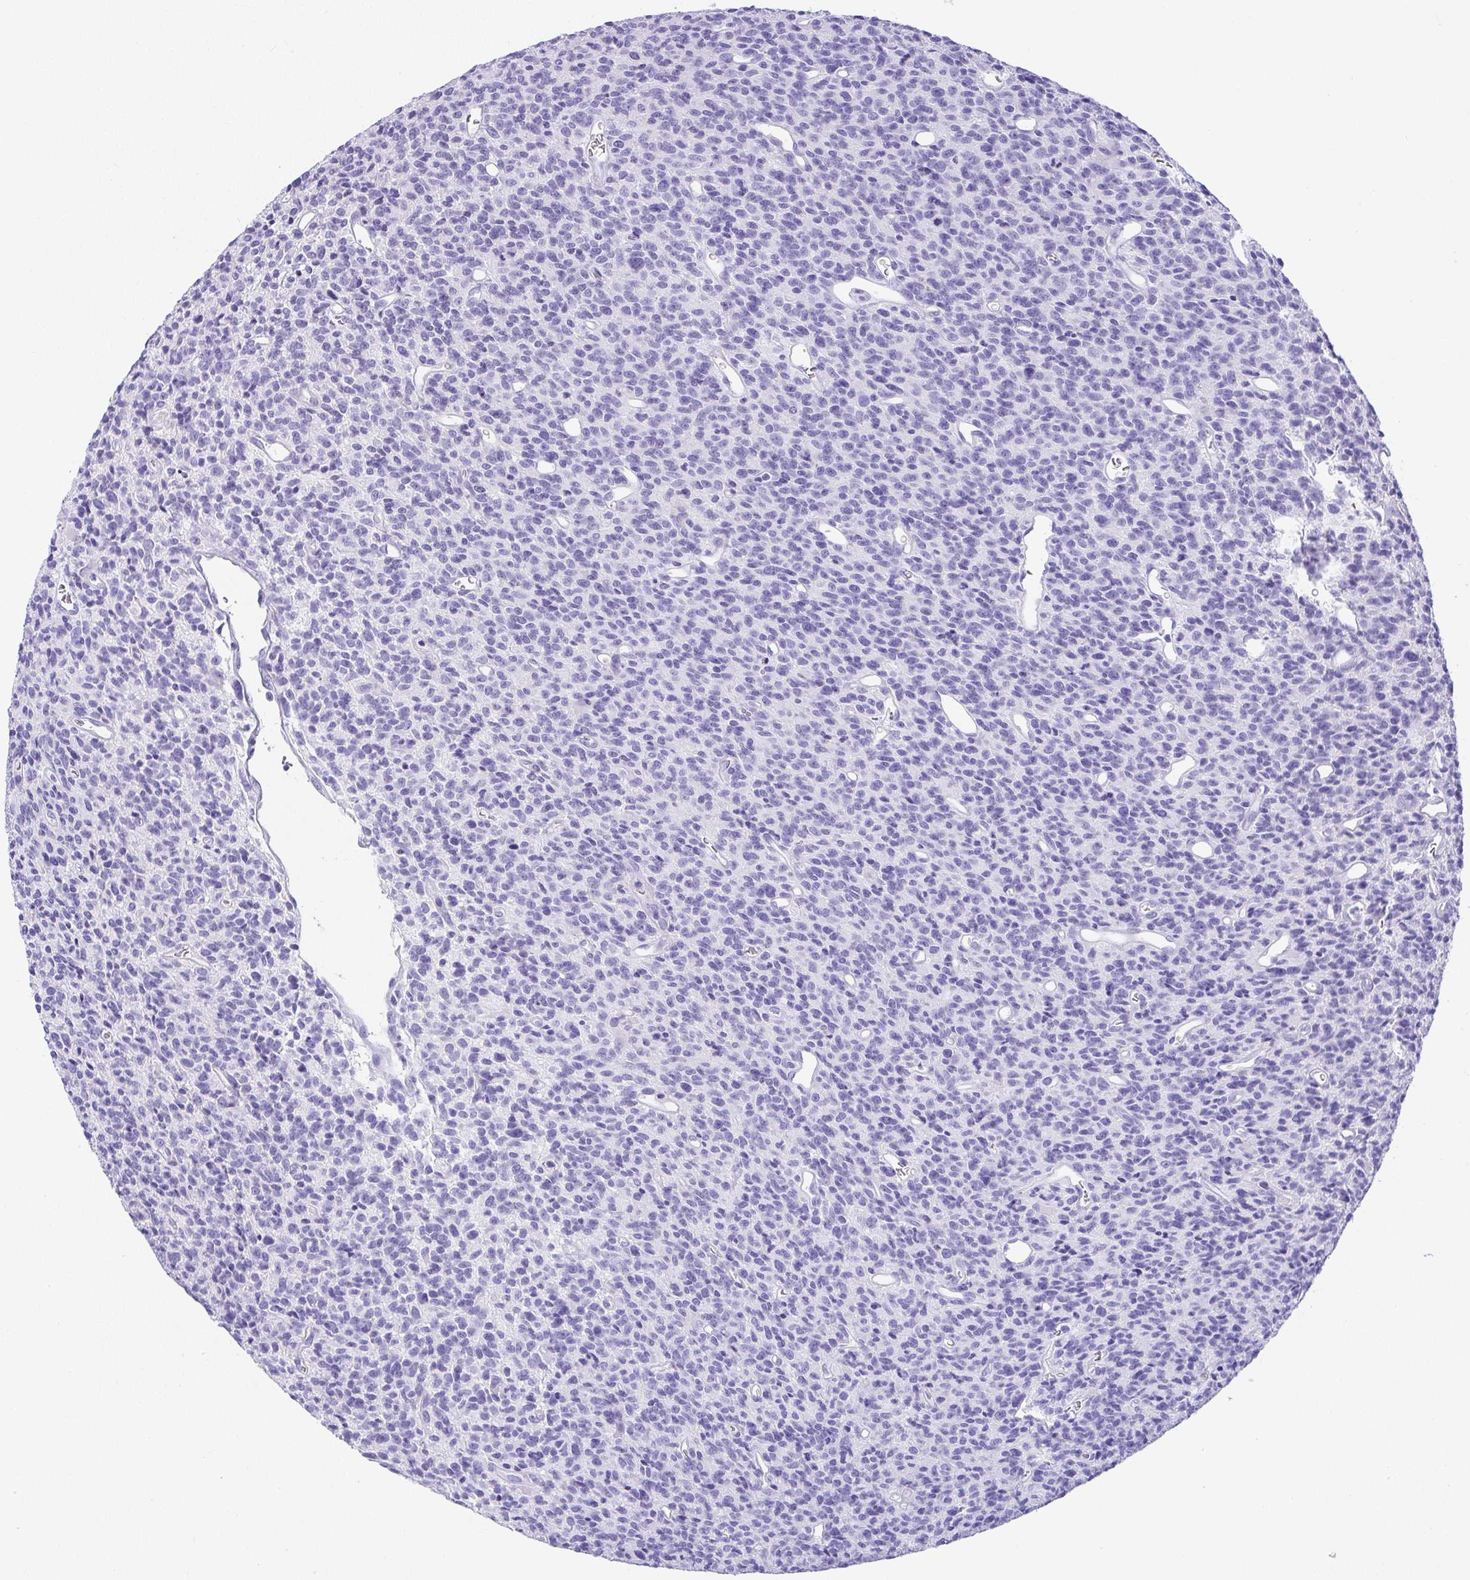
{"staining": {"intensity": "negative", "quantity": "none", "location": "none"}, "tissue": "glioma", "cell_type": "Tumor cells", "image_type": "cancer", "snomed": [{"axis": "morphology", "description": "Glioma, malignant, High grade"}, {"axis": "topography", "description": "Brain"}], "caption": "Immunohistochemistry (IHC) of human malignant glioma (high-grade) demonstrates no staining in tumor cells. The staining is performed using DAB brown chromogen with nuclei counter-stained in using hematoxylin.", "gene": "AVIL", "patient": {"sex": "male", "age": 76}}